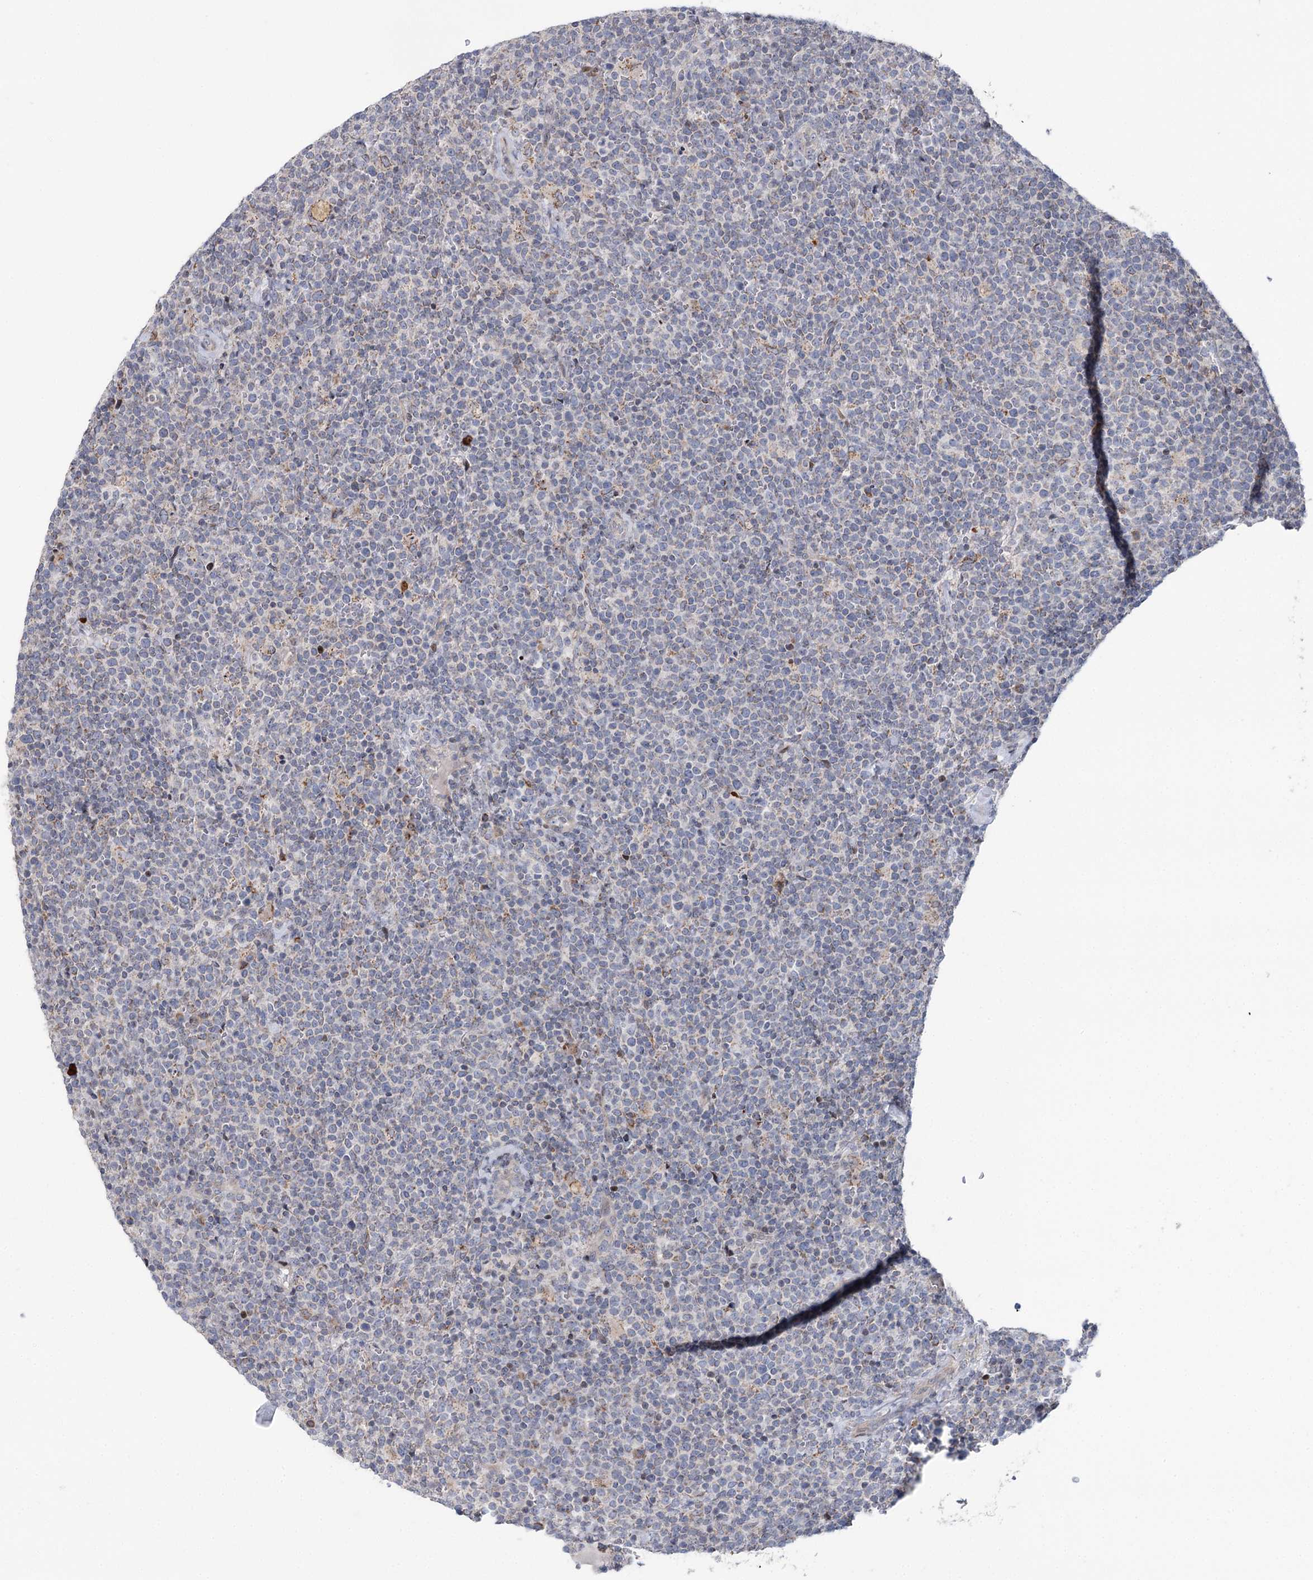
{"staining": {"intensity": "weak", "quantity": "25%-75%", "location": "cytoplasmic/membranous"}, "tissue": "lymphoma", "cell_type": "Tumor cells", "image_type": "cancer", "snomed": [{"axis": "morphology", "description": "Malignant lymphoma, non-Hodgkin's type, High grade"}, {"axis": "topography", "description": "Lymph node"}], "caption": "Lymphoma tissue reveals weak cytoplasmic/membranous expression in about 25%-75% of tumor cells", "gene": "PTGR1", "patient": {"sex": "male", "age": 61}}